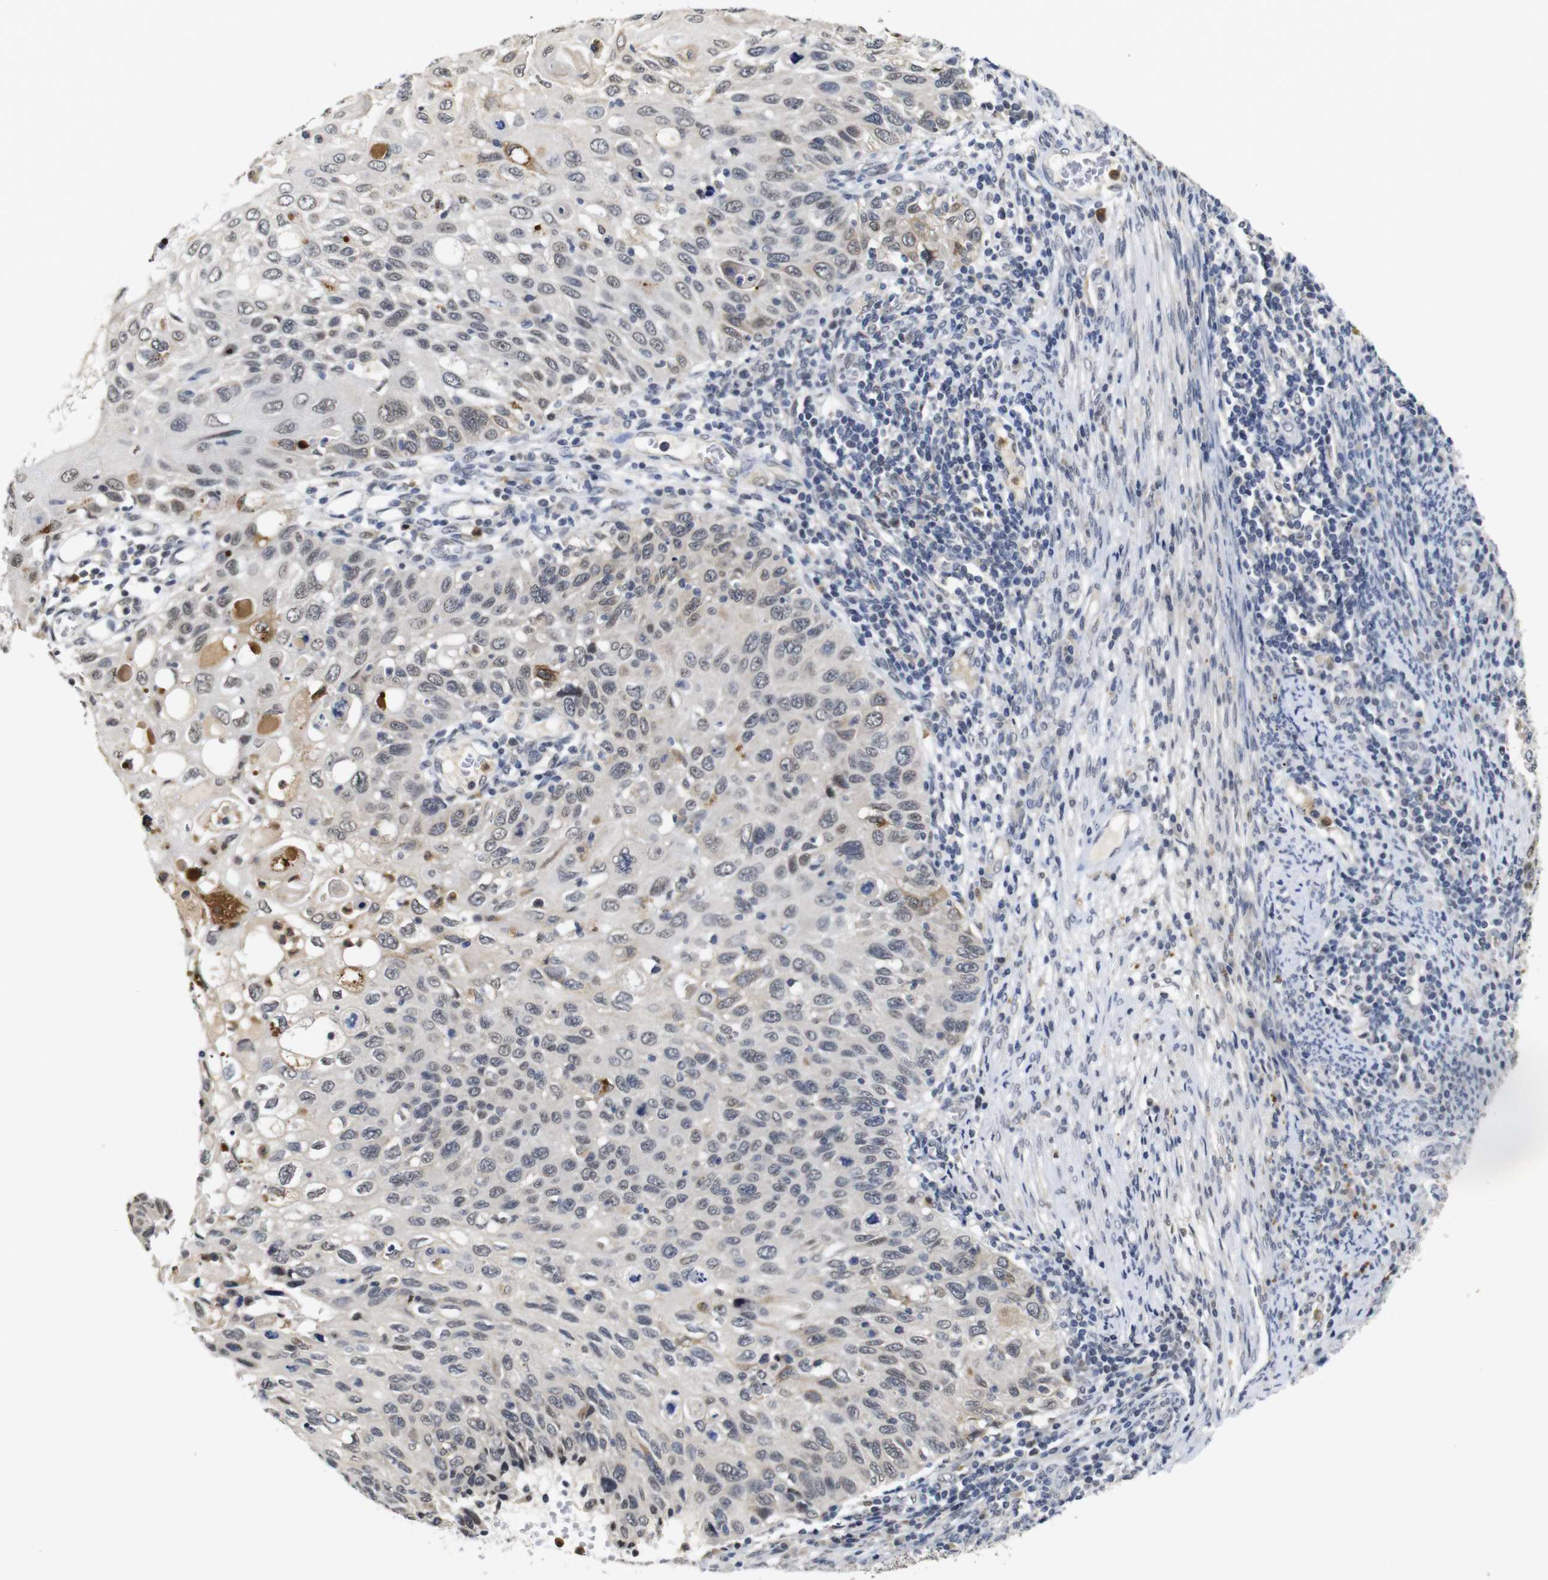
{"staining": {"intensity": "moderate", "quantity": "<25%", "location": "cytoplasmic/membranous"}, "tissue": "cervical cancer", "cell_type": "Tumor cells", "image_type": "cancer", "snomed": [{"axis": "morphology", "description": "Squamous cell carcinoma, NOS"}, {"axis": "topography", "description": "Cervix"}], "caption": "High-magnification brightfield microscopy of cervical cancer (squamous cell carcinoma) stained with DAB (3,3'-diaminobenzidine) (brown) and counterstained with hematoxylin (blue). tumor cells exhibit moderate cytoplasmic/membranous expression is identified in approximately<25% of cells. (Stains: DAB (3,3'-diaminobenzidine) in brown, nuclei in blue, Microscopy: brightfield microscopy at high magnification).", "gene": "NTRK3", "patient": {"sex": "female", "age": 70}}